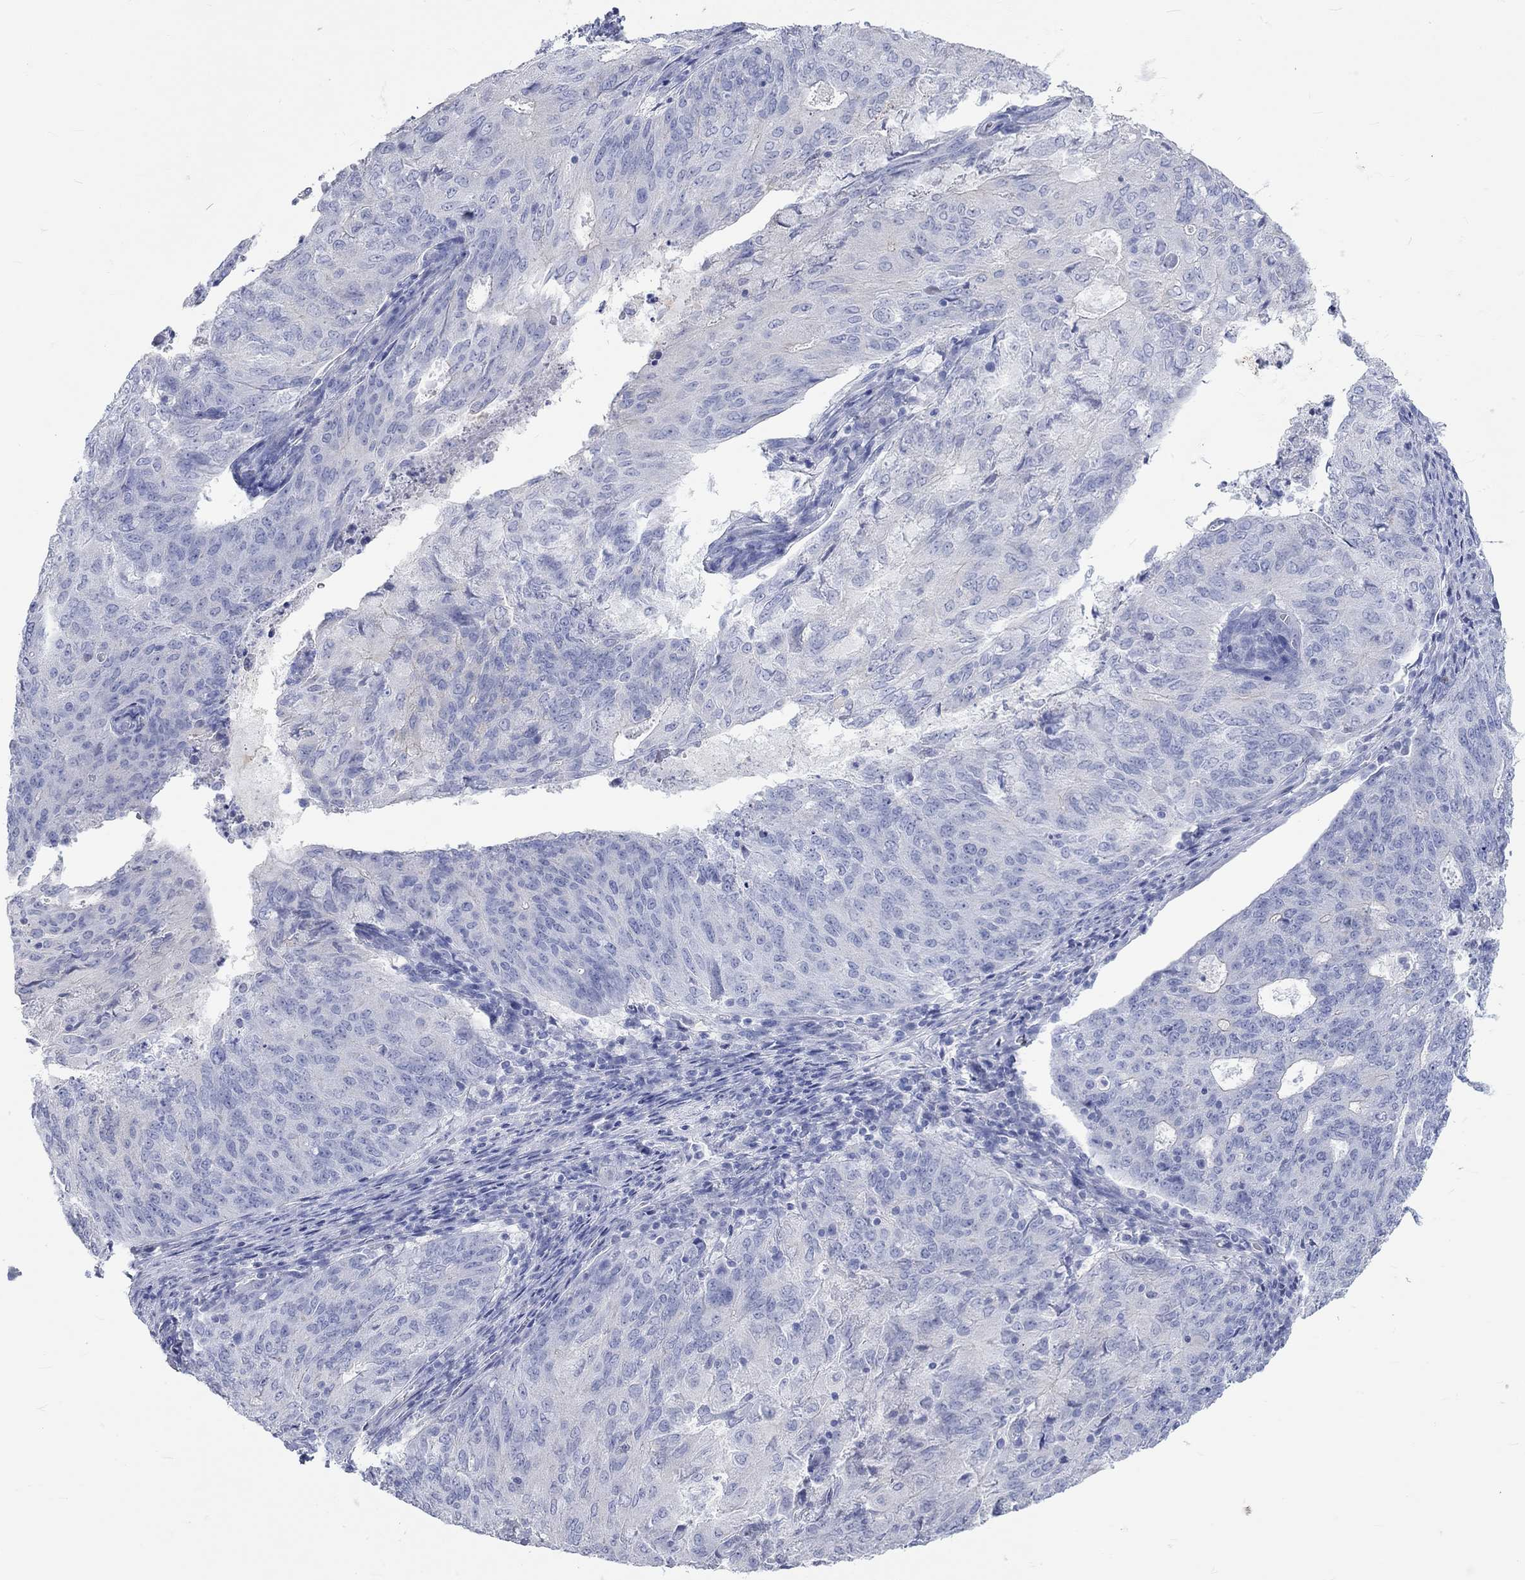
{"staining": {"intensity": "negative", "quantity": "none", "location": "none"}, "tissue": "endometrial cancer", "cell_type": "Tumor cells", "image_type": "cancer", "snomed": [{"axis": "morphology", "description": "Adenocarcinoma, NOS"}, {"axis": "topography", "description": "Endometrium"}], "caption": "Tumor cells are negative for protein expression in human endometrial adenocarcinoma. (IHC, brightfield microscopy, high magnification).", "gene": "SPATA9", "patient": {"sex": "female", "age": 82}}